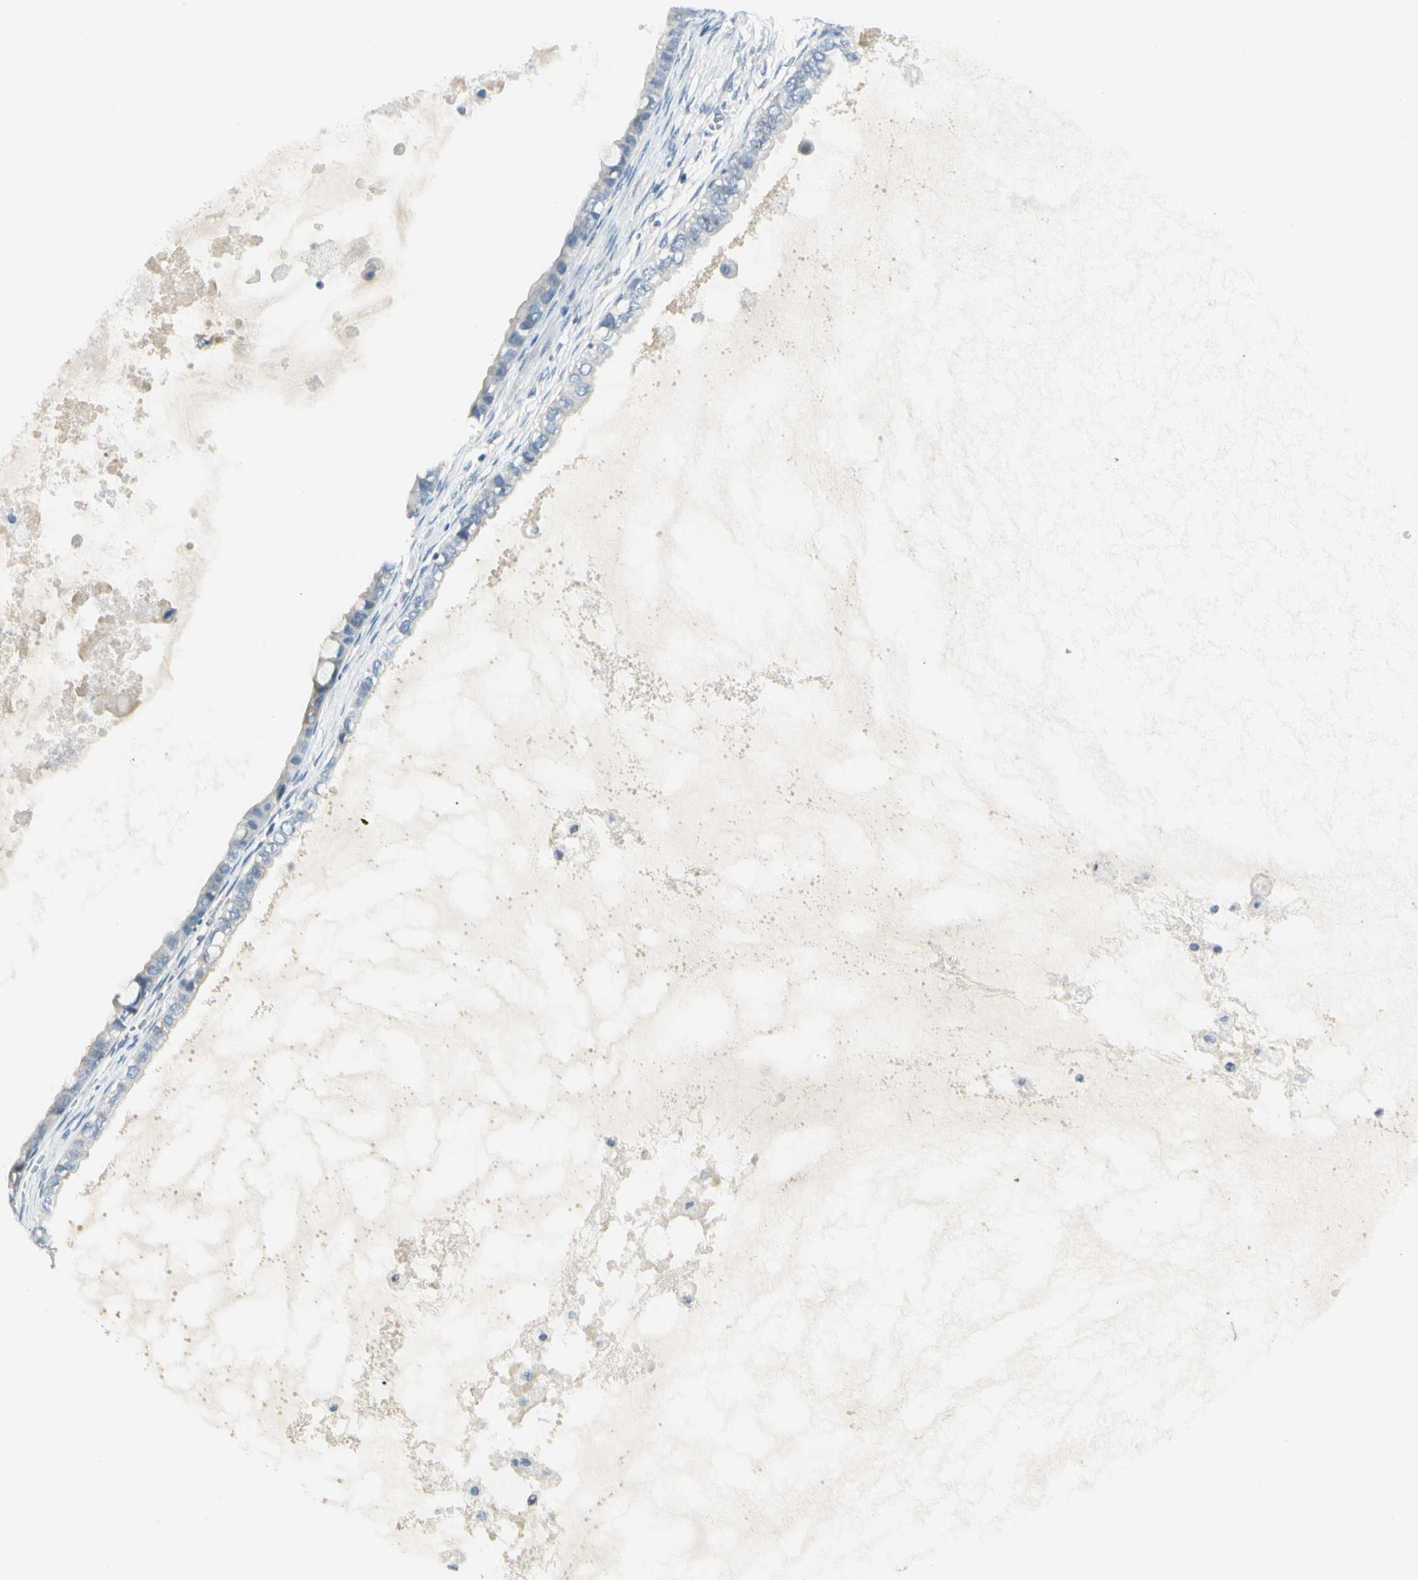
{"staining": {"intensity": "negative", "quantity": "none", "location": "none"}, "tissue": "ovarian cancer", "cell_type": "Tumor cells", "image_type": "cancer", "snomed": [{"axis": "morphology", "description": "Cystadenocarcinoma, mucinous, NOS"}, {"axis": "topography", "description": "Ovary"}], "caption": "DAB immunohistochemical staining of ovarian cancer (mucinous cystadenocarcinoma) exhibits no significant staining in tumor cells.", "gene": "ZSCAN1", "patient": {"sex": "female", "age": 80}}